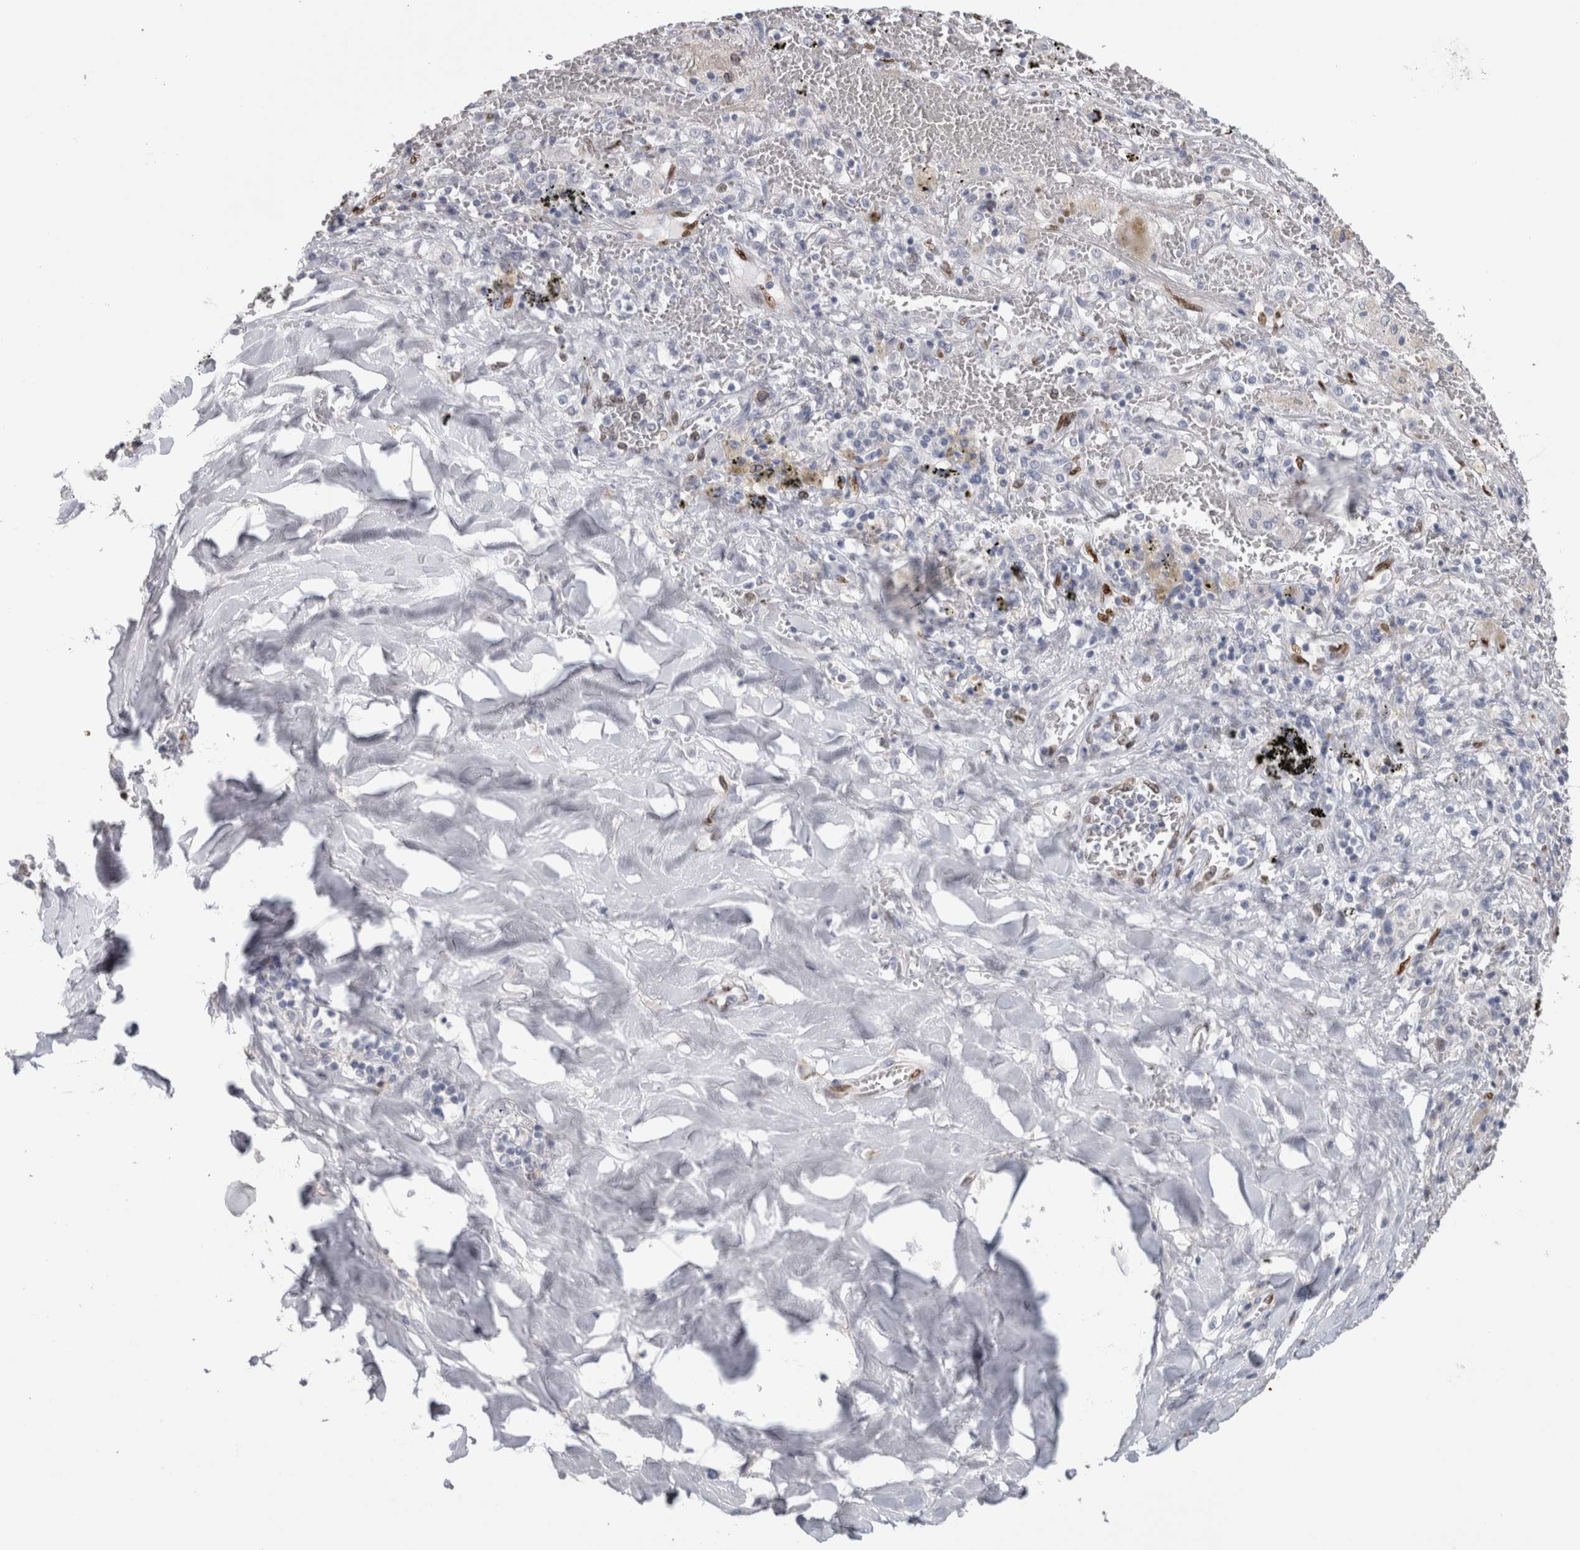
{"staining": {"intensity": "negative", "quantity": "none", "location": "none"}, "tissue": "lung cancer", "cell_type": "Tumor cells", "image_type": "cancer", "snomed": [{"axis": "morphology", "description": "Squamous cell carcinoma, NOS"}, {"axis": "topography", "description": "Lung"}], "caption": "A high-resolution image shows immunohistochemistry (IHC) staining of lung cancer (squamous cell carcinoma), which displays no significant positivity in tumor cells. (DAB (3,3'-diaminobenzidine) IHC visualized using brightfield microscopy, high magnification).", "gene": "IL33", "patient": {"sex": "male", "age": 61}}